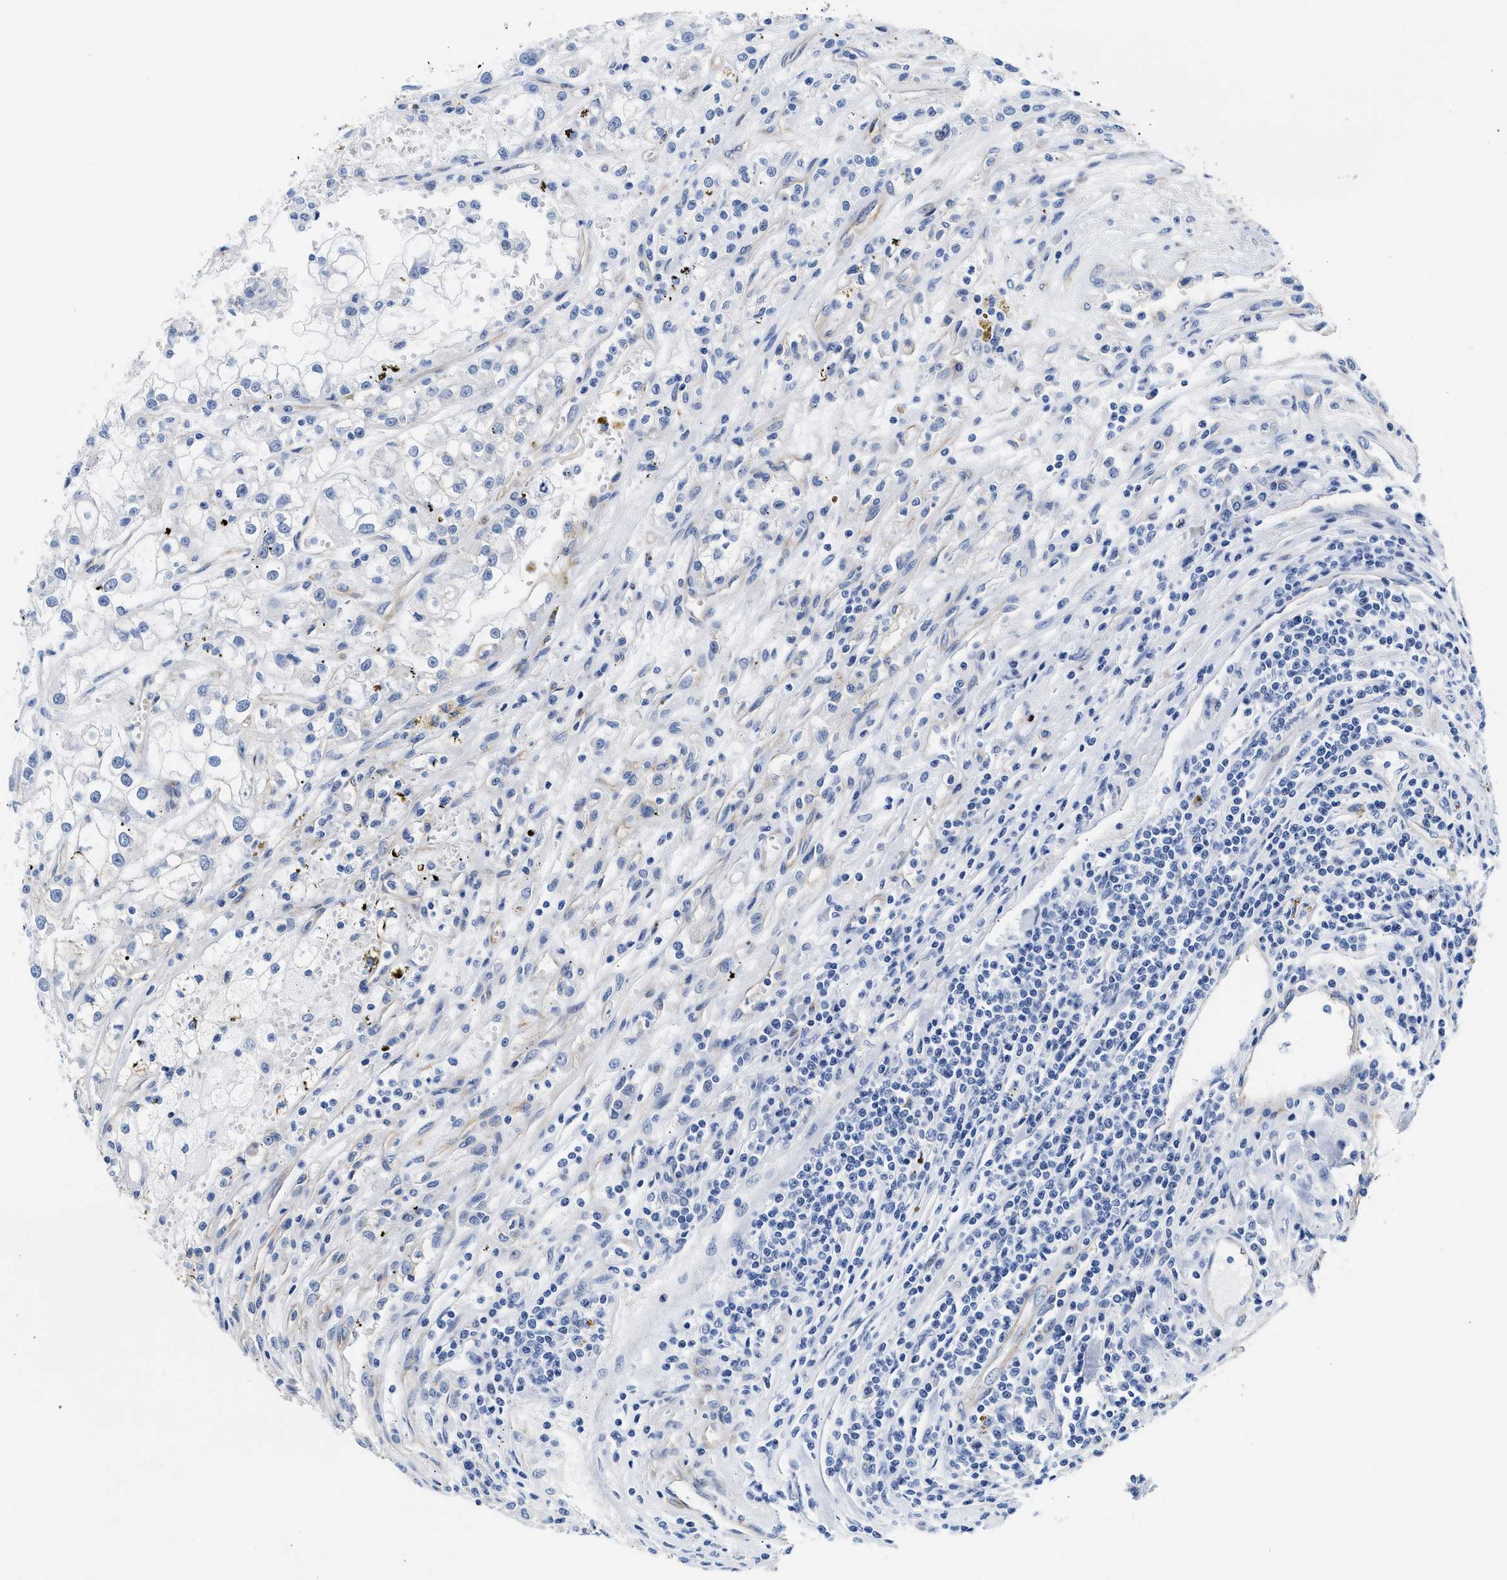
{"staining": {"intensity": "negative", "quantity": "none", "location": "none"}, "tissue": "renal cancer", "cell_type": "Tumor cells", "image_type": "cancer", "snomed": [{"axis": "morphology", "description": "Adenocarcinoma, NOS"}, {"axis": "topography", "description": "Kidney"}], "caption": "An image of adenocarcinoma (renal) stained for a protein shows no brown staining in tumor cells.", "gene": "TRIM29", "patient": {"sex": "female", "age": 52}}